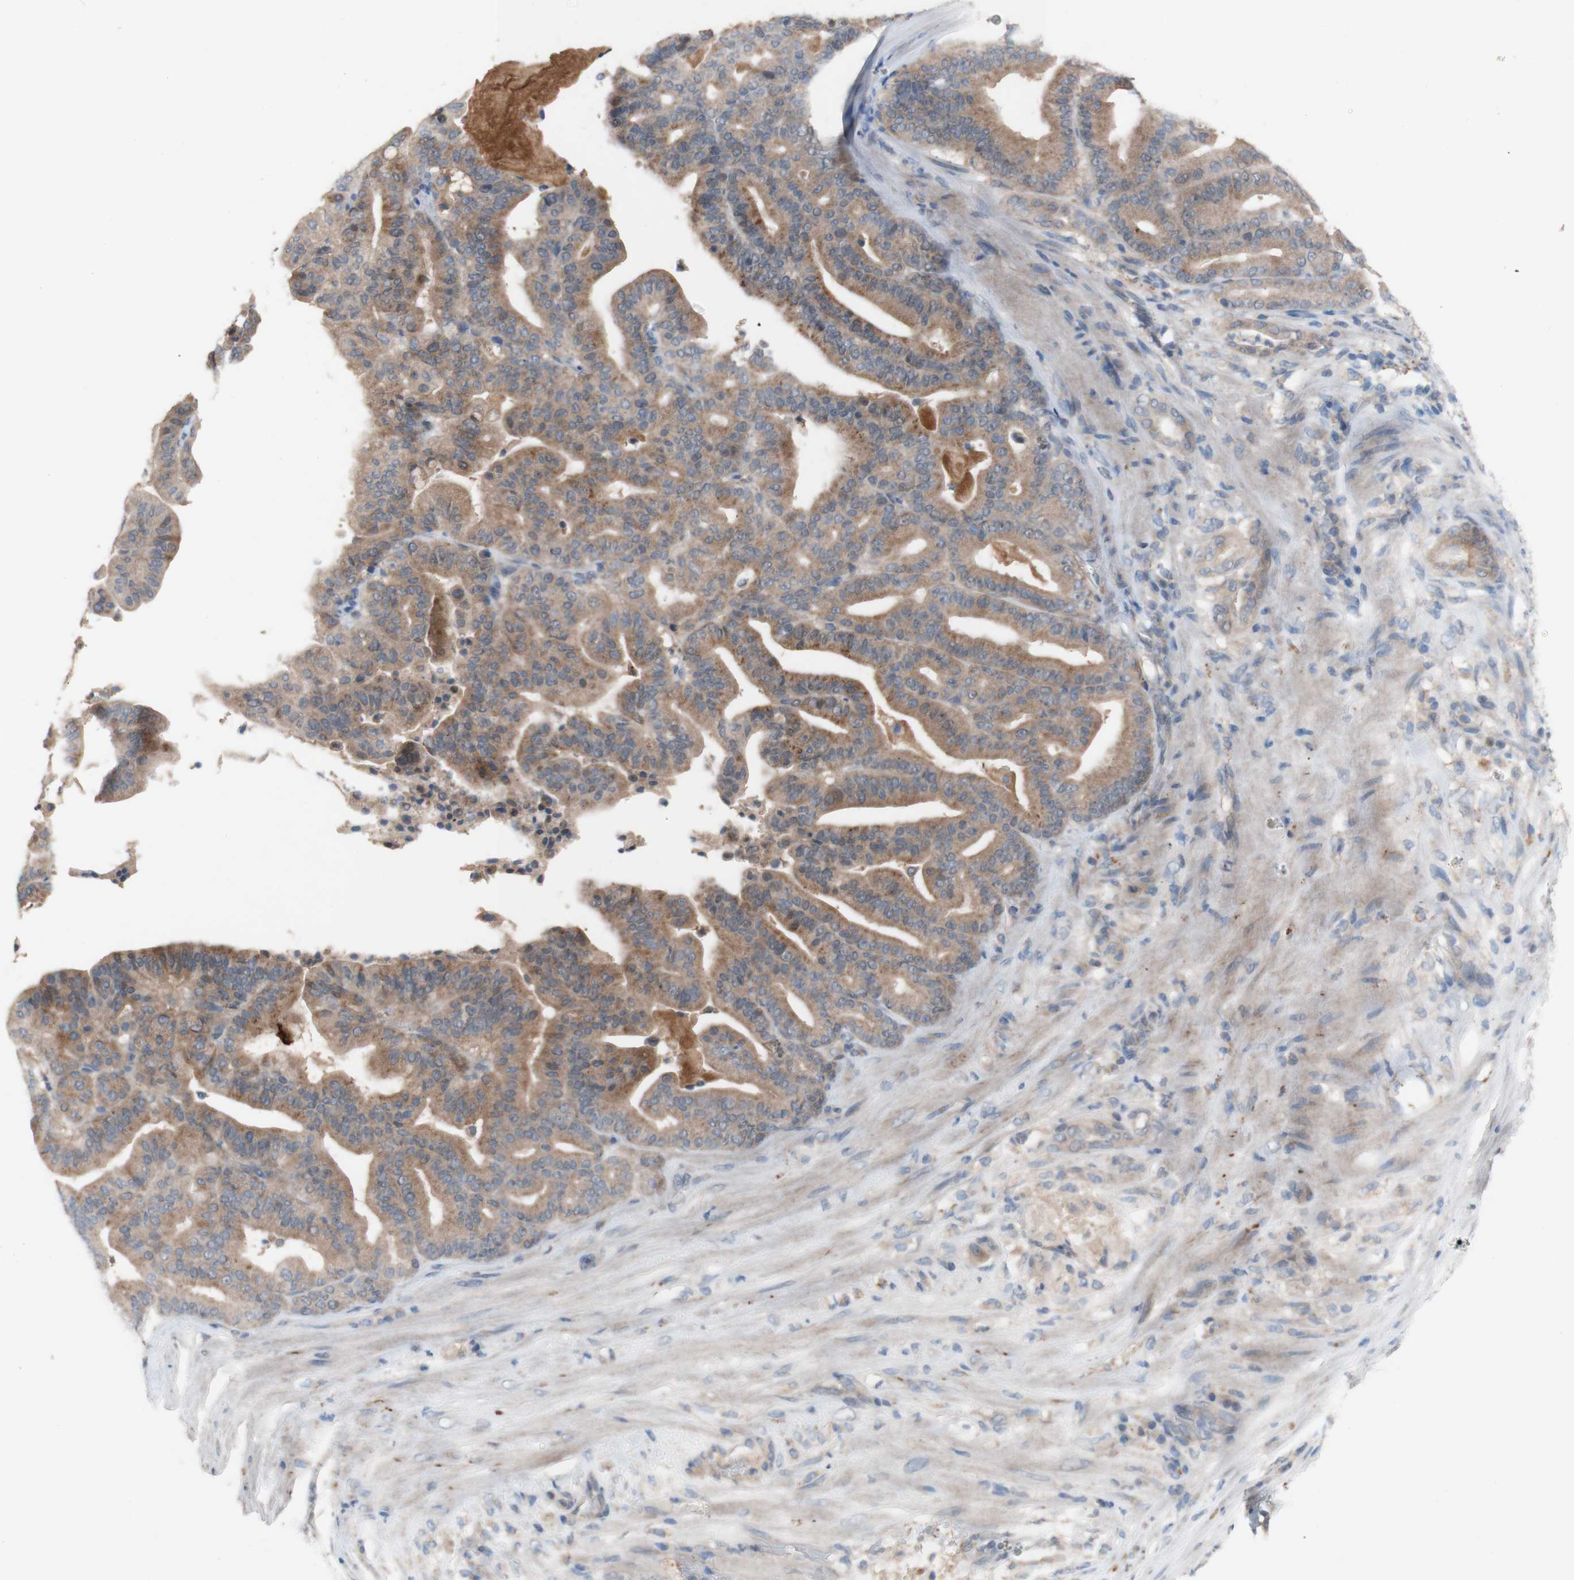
{"staining": {"intensity": "moderate", "quantity": ">75%", "location": "cytoplasmic/membranous"}, "tissue": "pancreatic cancer", "cell_type": "Tumor cells", "image_type": "cancer", "snomed": [{"axis": "morphology", "description": "Adenocarcinoma, NOS"}, {"axis": "topography", "description": "Pancreas"}], "caption": "Immunohistochemical staining of human pancreatic cancer reveals moderate cytoplasmic/membranous protein staining in about >75% of tumor cells.", "gene": "PEX2", "patient": {"sex": "male", "age": 63}}